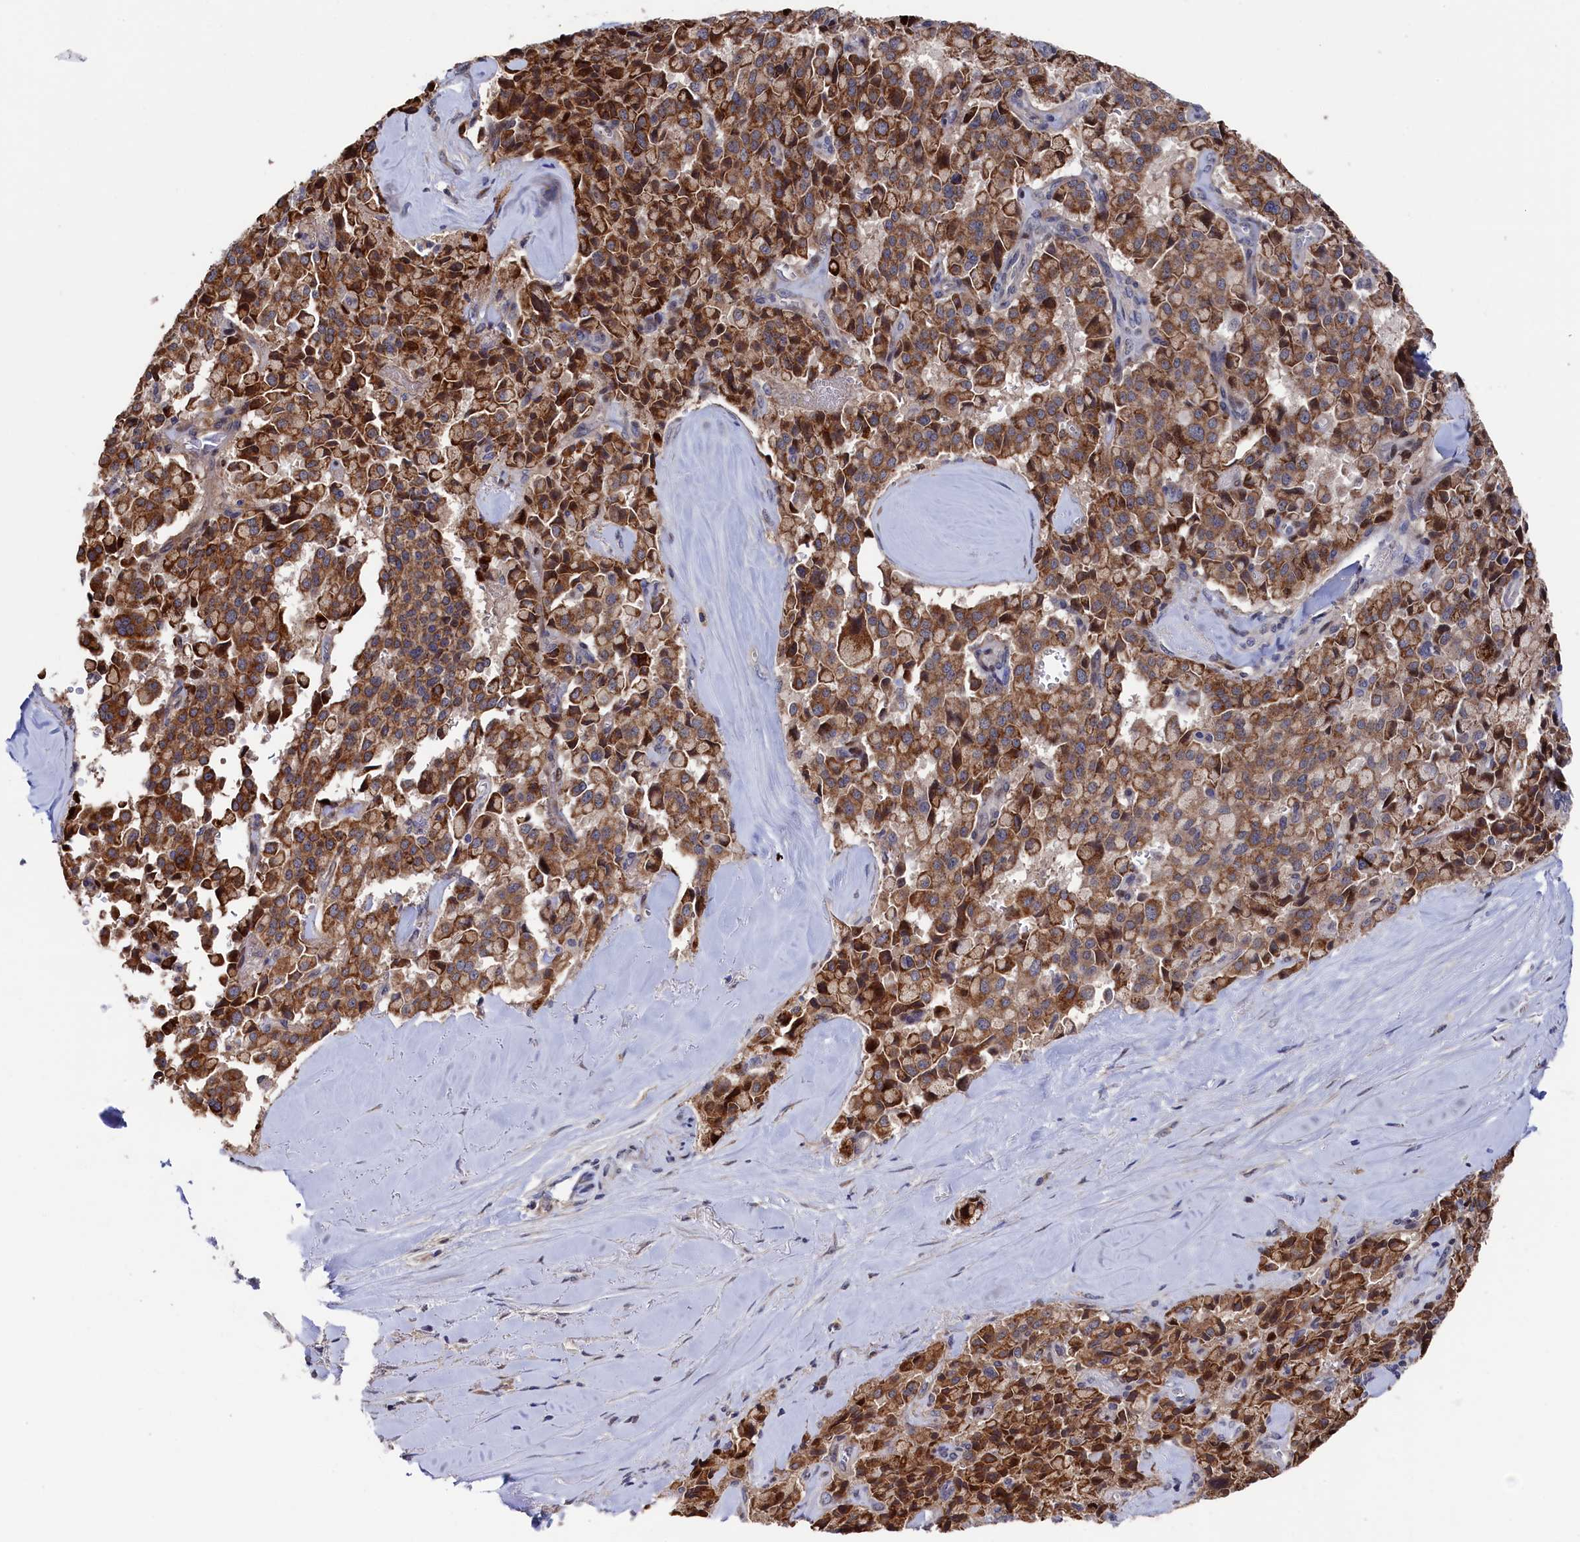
{"staining": {"intensity": "strong", "quantity": ">75%", "location": "cytoplasmic/membranous"}, "tissue": "pancreatic cancer", "cell_type": "Tumor cells", "image_type": "cancer", "snomed": [{"axis": "morphology", "description": "Adenocarcinoma, NOS"}, {"axis": "topography", "description": "Pancreas"}], "caption": "Pancreatic cancer stained with a protein marker displays strong staining in tumor cells.", "gene": "ZNF891", "patient": {"sex": "male", "age": 65}}